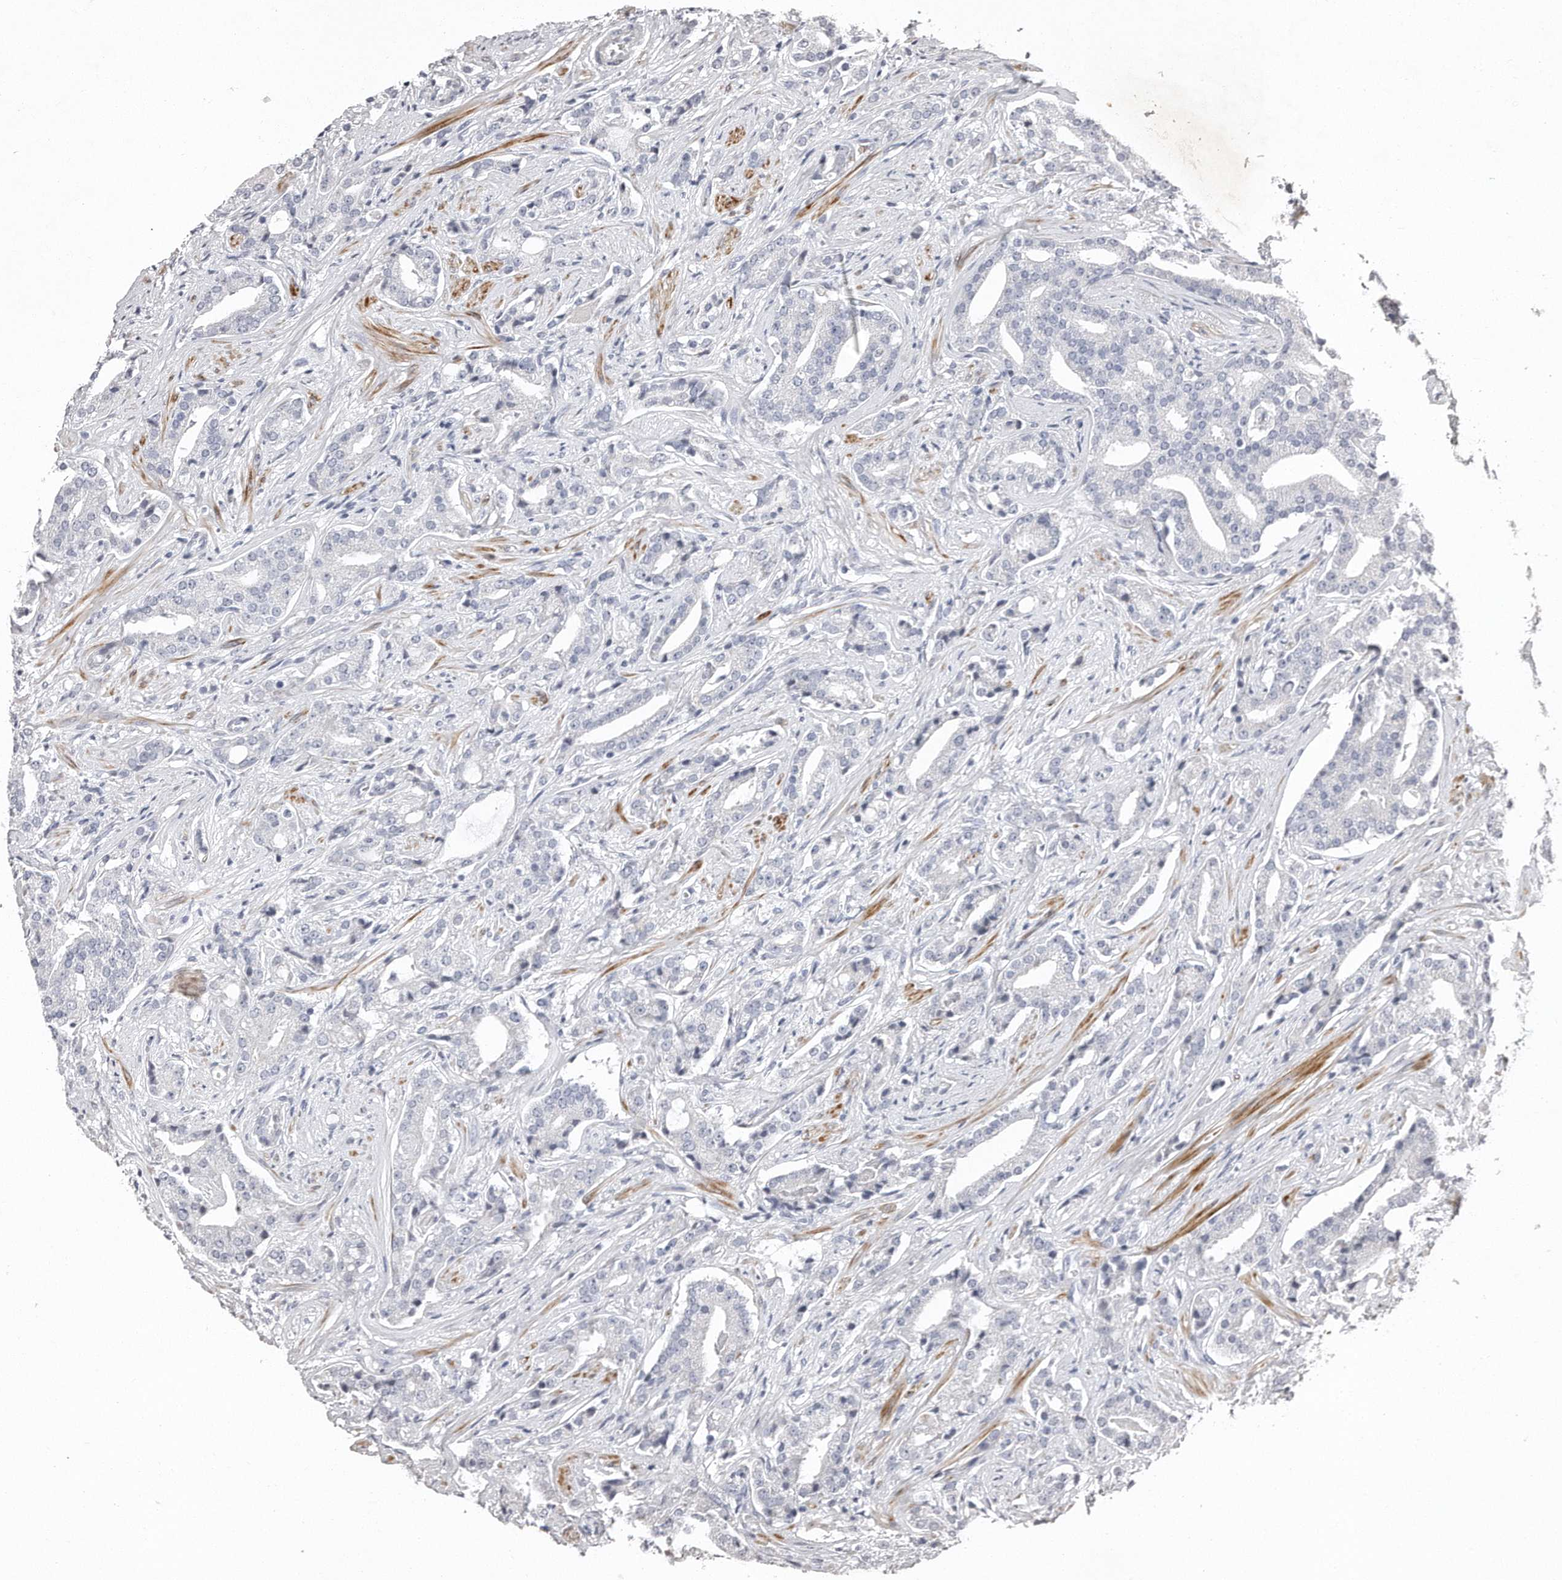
{"staining": {"intensity": "negative", "quantity": "none", "location": "none"}, "tissue": "prostate cancer", "cell_type": "Tumor cells", "image_type": "cancer", "snomed": [{"axis": "morphology", "description": "Adenocarcinoma, Low grade"}, {"axis": "topography", "description": "Prostate"}], "caption": "Prostate adenocarcinoma (low-grade) was stained to show a protein in brown. There is no significant expression in tumor cells.", "gene": "TECR", "patient": {"sex": "male", "age": 67}}